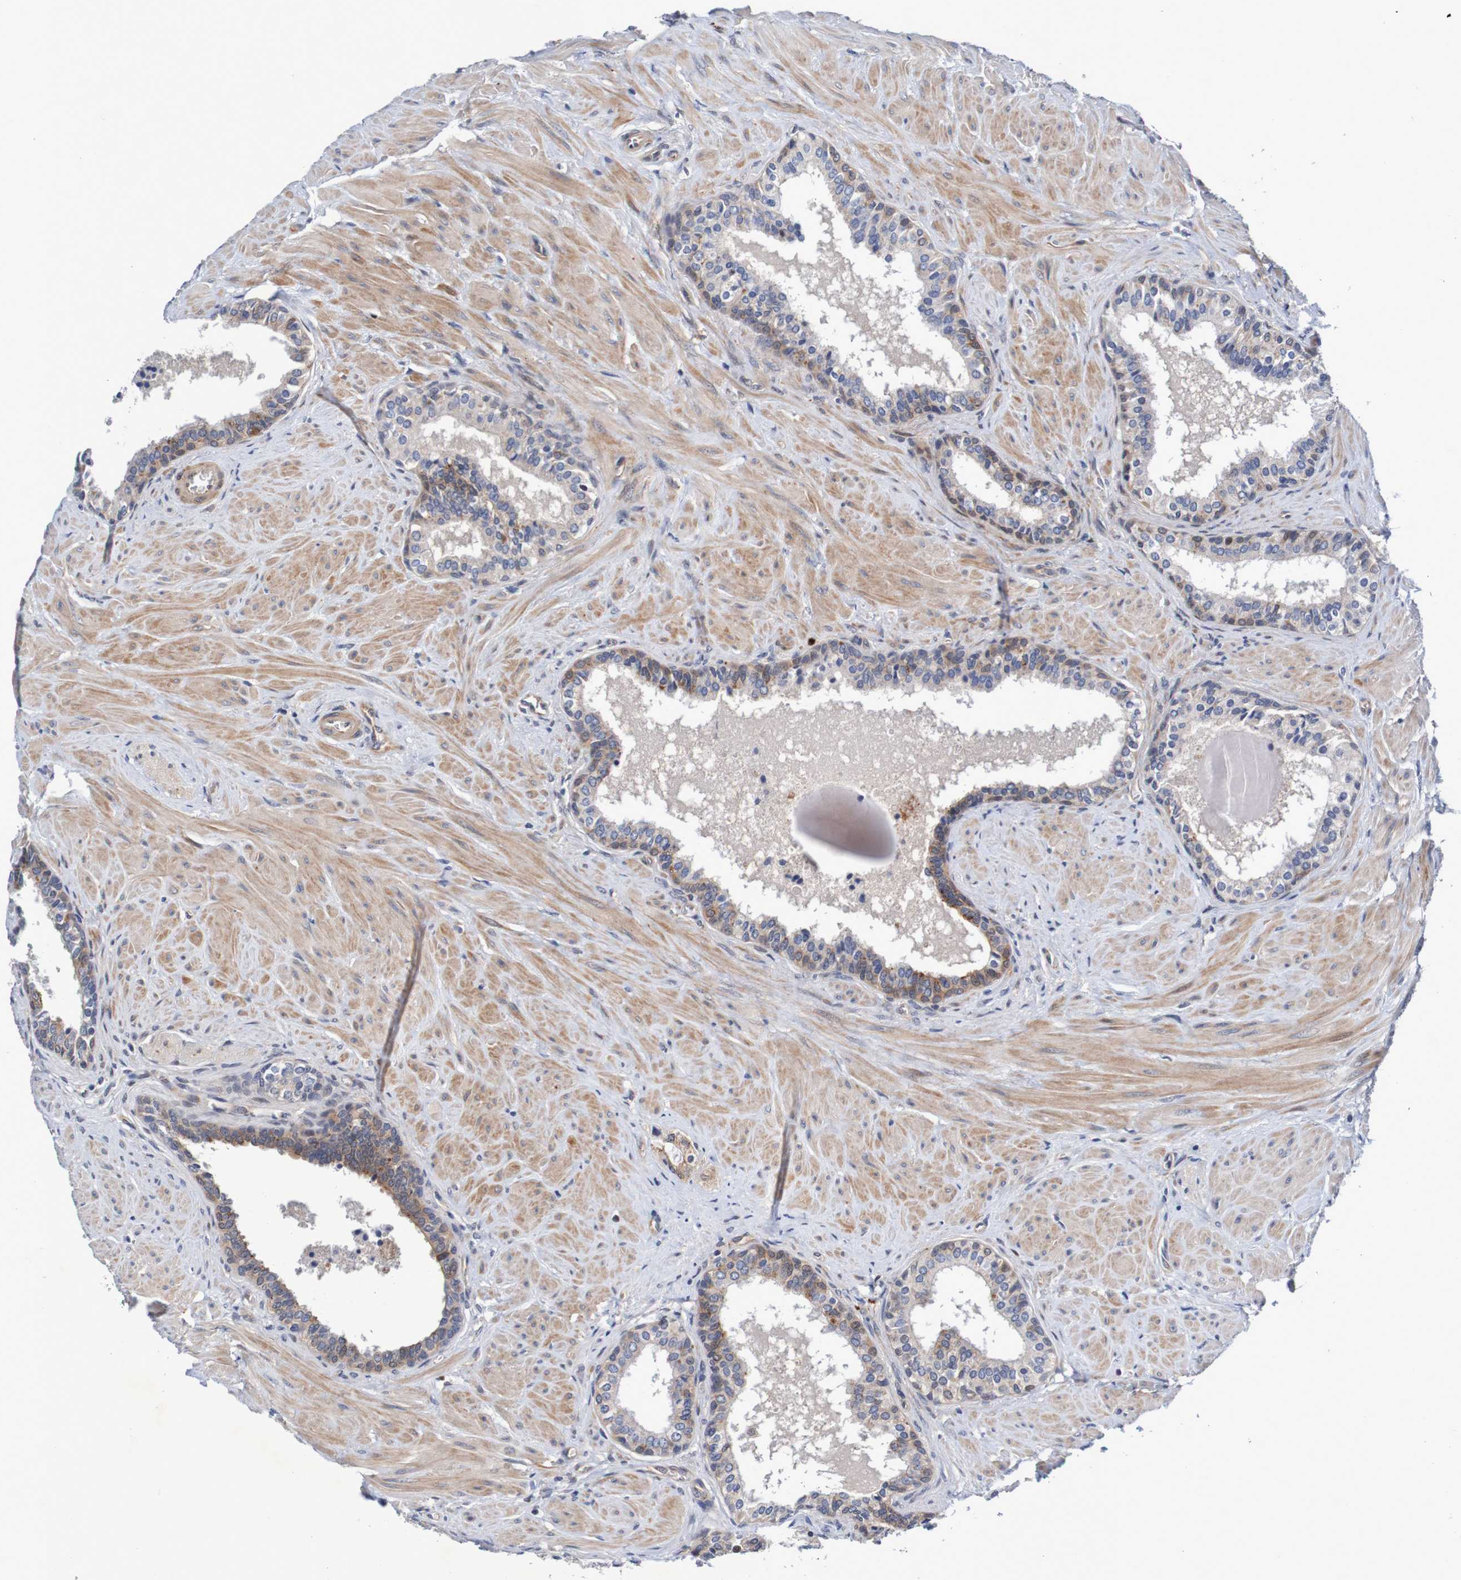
{"staining": {"intensity": "moderate", "quantity": ">75%", "location": "cytoplasmic/membranous"}, "tissue": "prostate cancer", "cell_type": "Tumor cells", "image_type": "cancer", "snomed": [{"axis": "morphology", "description": "Adenocarcinoma, Low grade"}, {"axis": "topography", "description": "Prostate"}], "caption": "Brown immunohistochemical staining in human prostate adenocarcinoma (low-grade) demonstrates moderate cytoplasmic/membranous positivity in approximately >75% of tumor cells. Using DAB (3,3'-diaminobenzidine) (brown) and hematoxylin (blue) stains, captured at high magnification using brightfield microscopy.", "gene": "CPED1", "patient": {"sex": "male", "age": 60}}